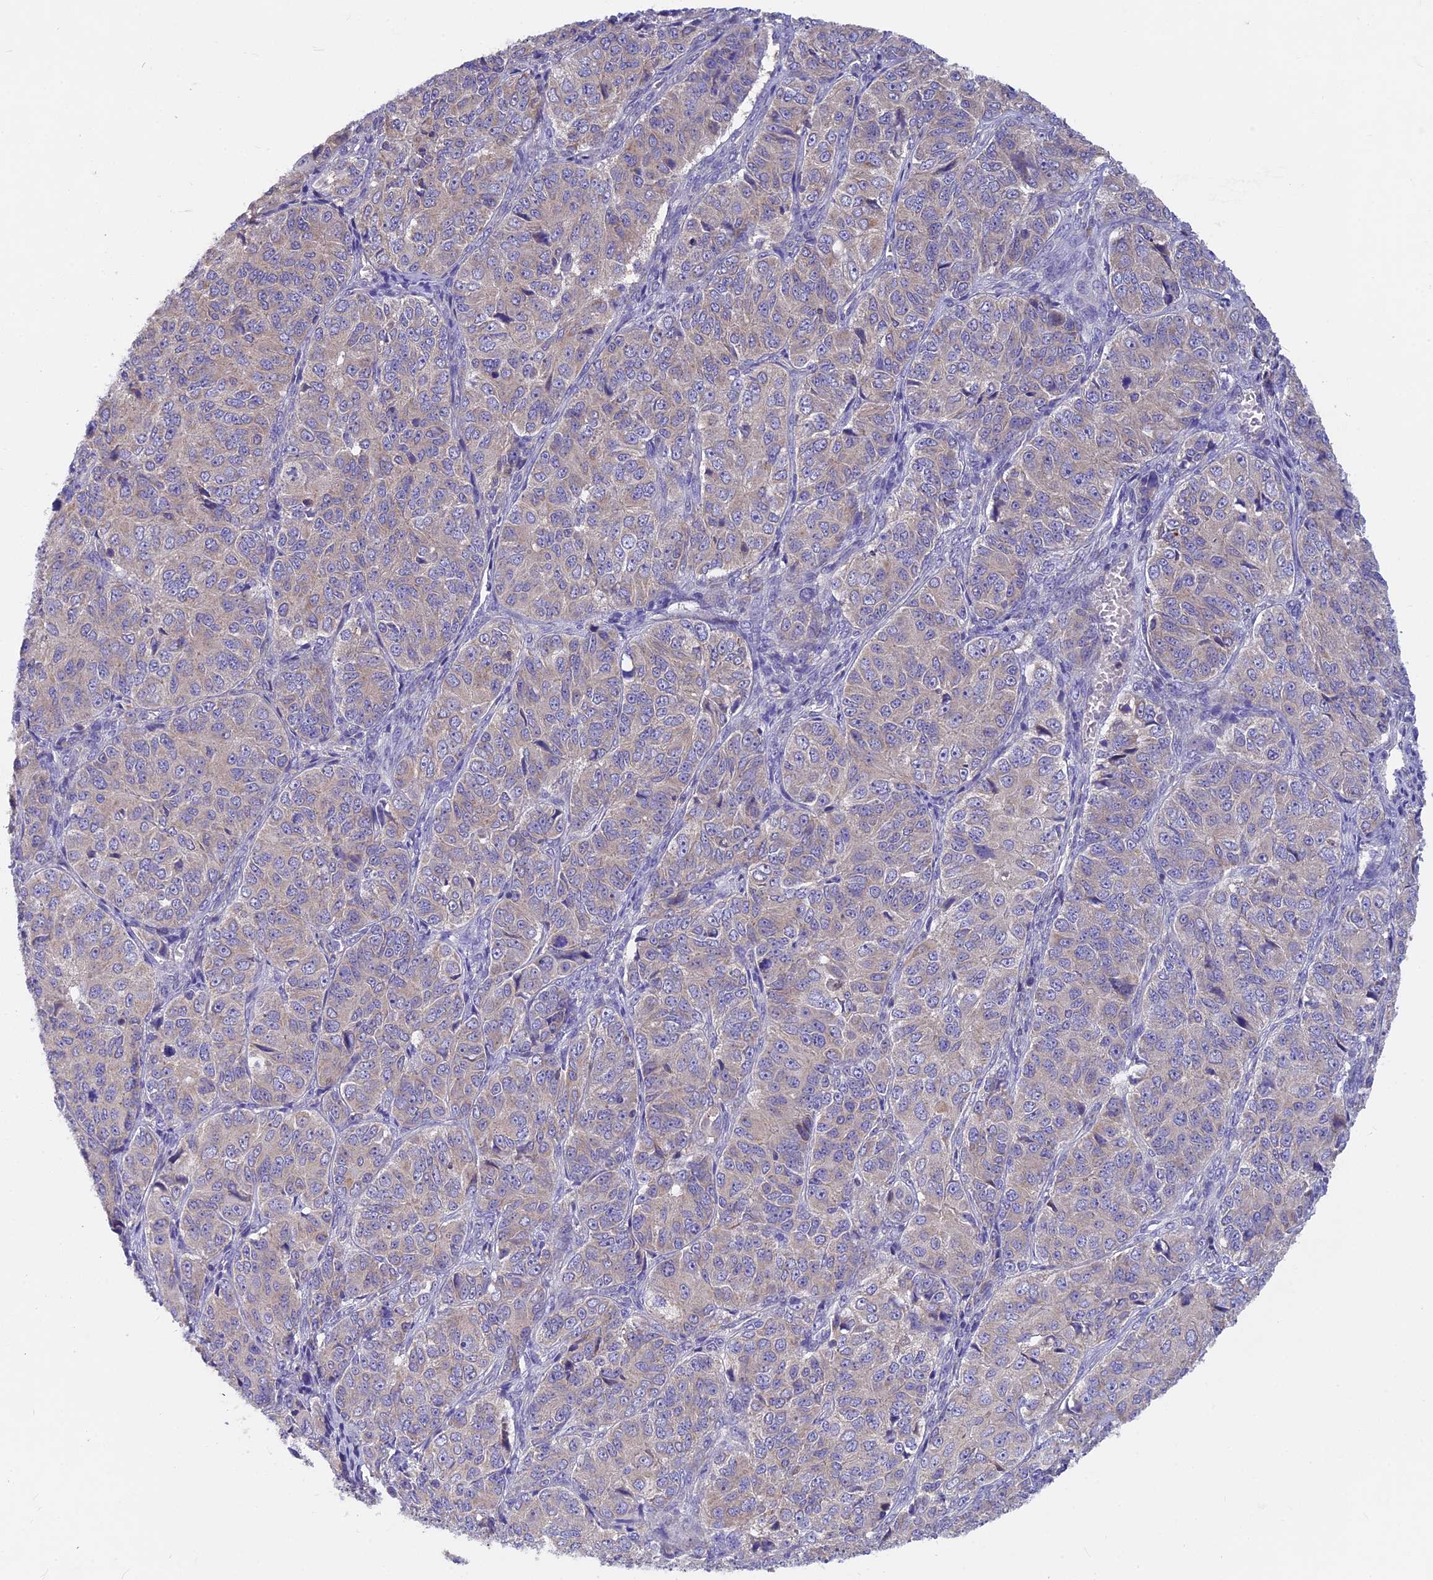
{"staining": {"intensity": "negative", "quantity": "none", "location": "none"}, "tissue": "ovarian cancer", "cell_type": "Tumor cells", "image_type": "cancer", "snomed": [{"axis": "morphology", "description": "Carcinoma, endometroid"}, {"axis": "topography", "description": "Ovary"}], "caption": "Image shows no significant protein staining in tumor cells of endometroid carcinoma (ovarian). The staining is performed using DAB (3,3'-diaminobenzidine) brown chromogen with nuclei counter-stained in using hematoxylin.", "gene": "PZP", "patient": {"sex": "female", "age": 51}}